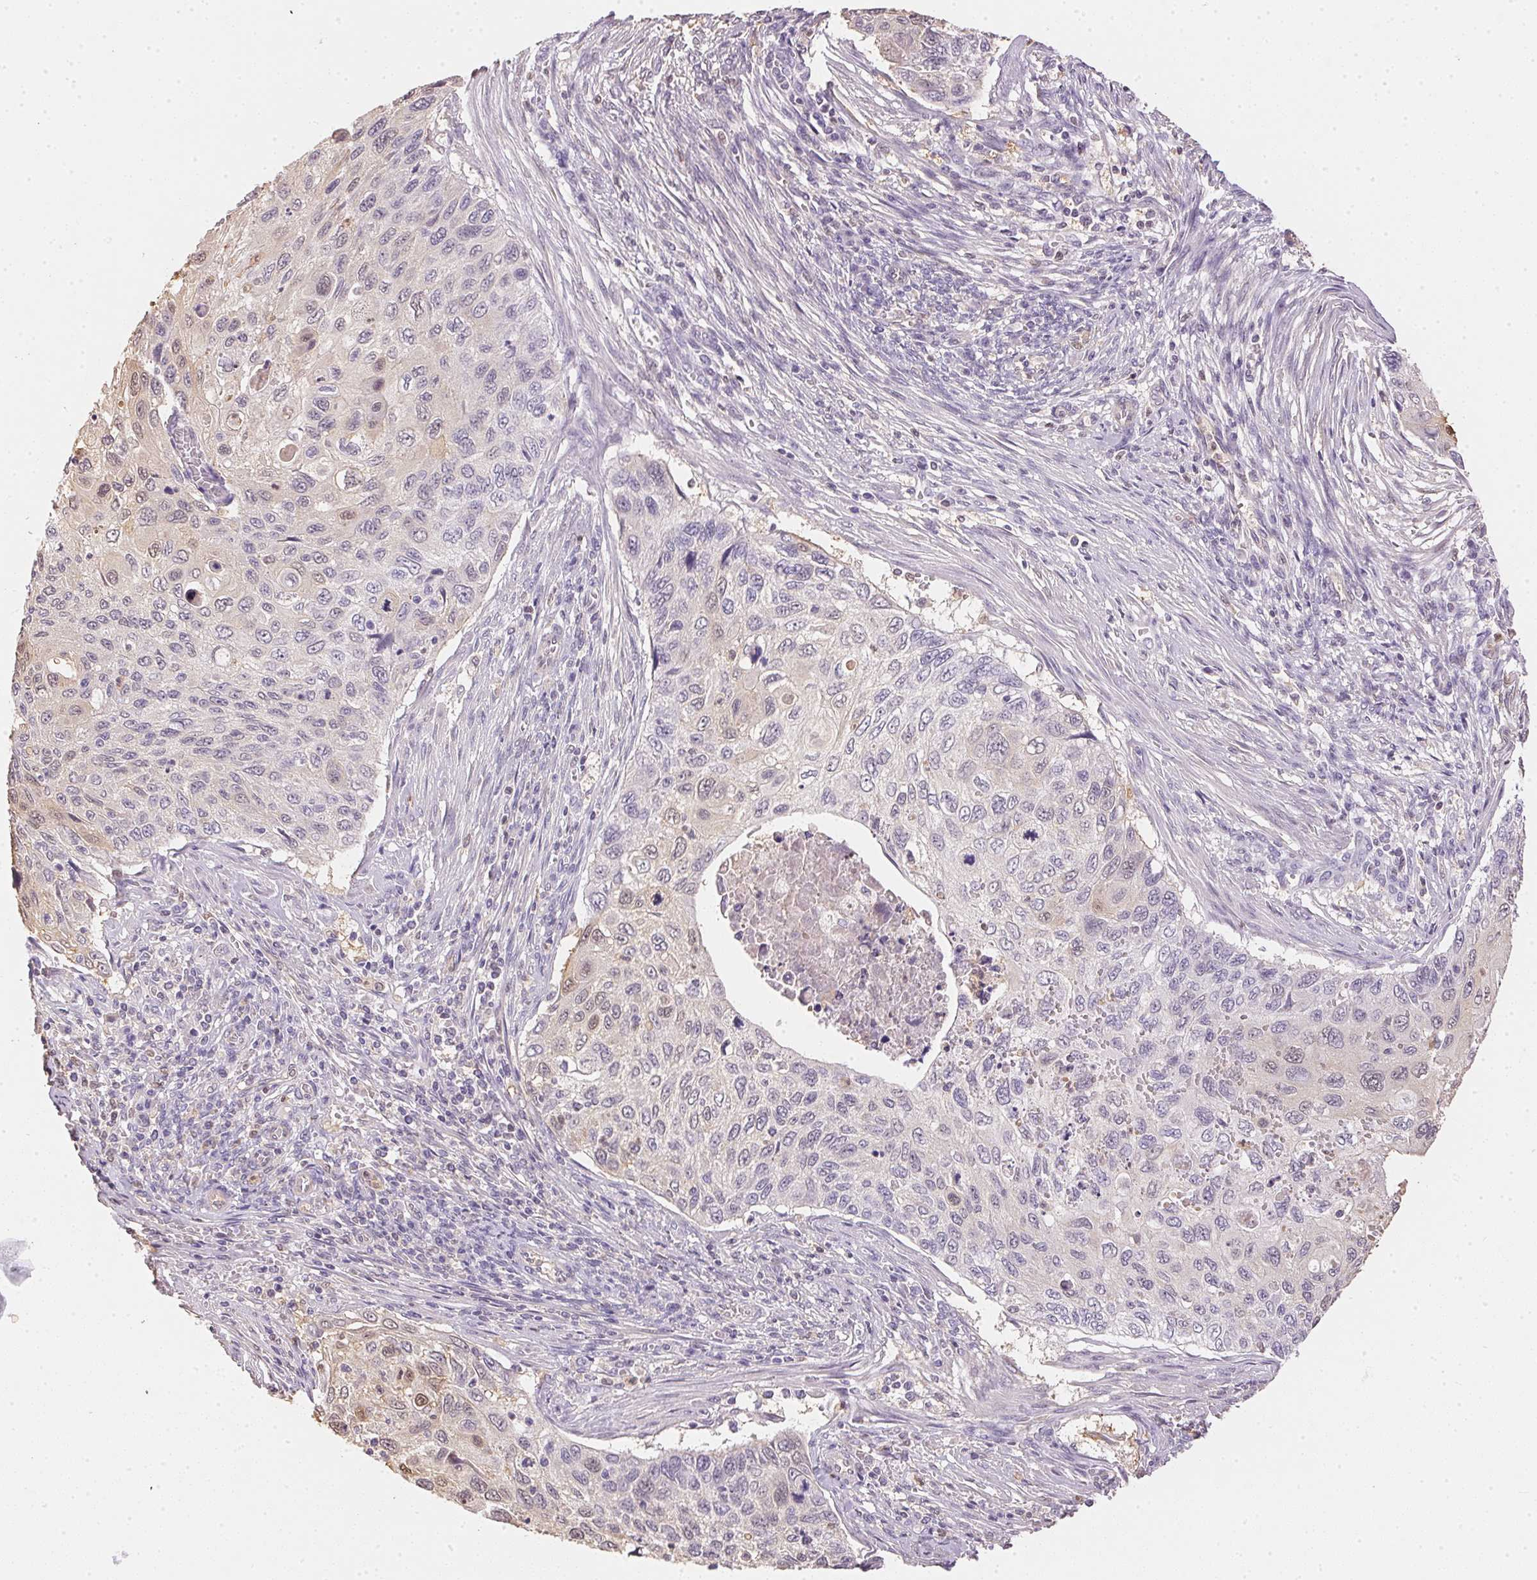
{"staining": {"intensity": "negative", "quantity": "none", "location": "none"}, "tissue": "cervical cancer", "cell_type": "Tumor cells", "image_type": "cancer", "snomed": [{"axis": "morphology", "description": "Squamous cell carcinoma, NOS"}, {"axis": "topography", "description": "Cervix"}], "caption": "Immunohistochemical staining of human cervical cancer (squamous cell carcinoma) reveals no significant positivity in tumor cells.", "gene": "S100A3", "patient": {"sex": "female", "age": 70}}